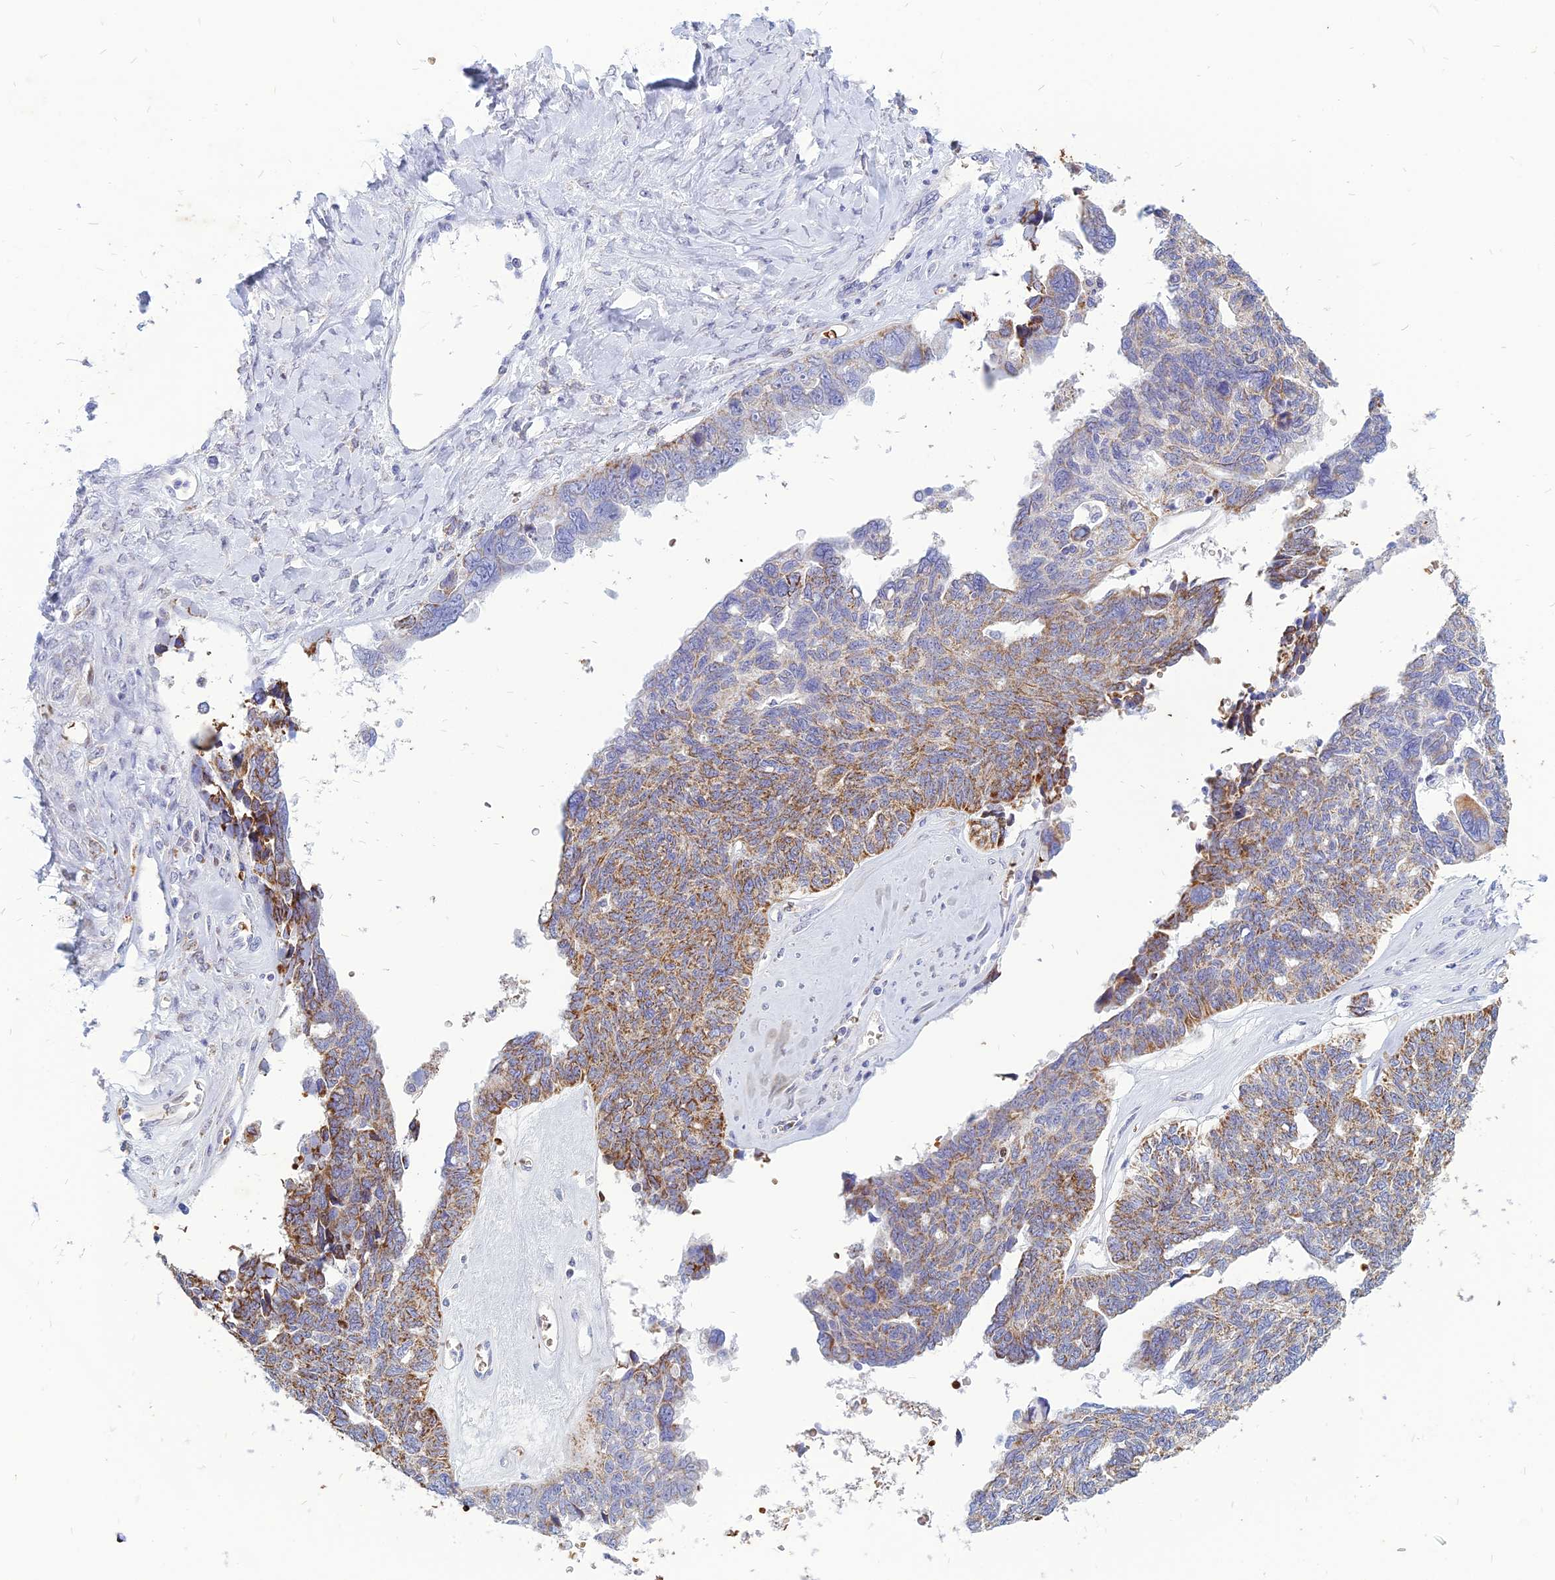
{"staining": {"intensity": "moderate", "quantity": "25%-75%", "location": "cytoplasmic/membranous"}, "tissue": "ovarian cancer", "cell_type": "Tumor cells", "image_type": "cancer", "snomed": [{"axis": "morphology", "description": "Cystadenocarcinoma, serous, NOS"}, {"axis": "topography", "description": "Ovary"}], "caption": "Ovarian cancer stained with a brown dye displays moderate cytoplasmic/membranous positive staining in about 25%-75% of tumor cells.", "gene": "HHAT", "patient": {"sex": "female", "age": 79}}